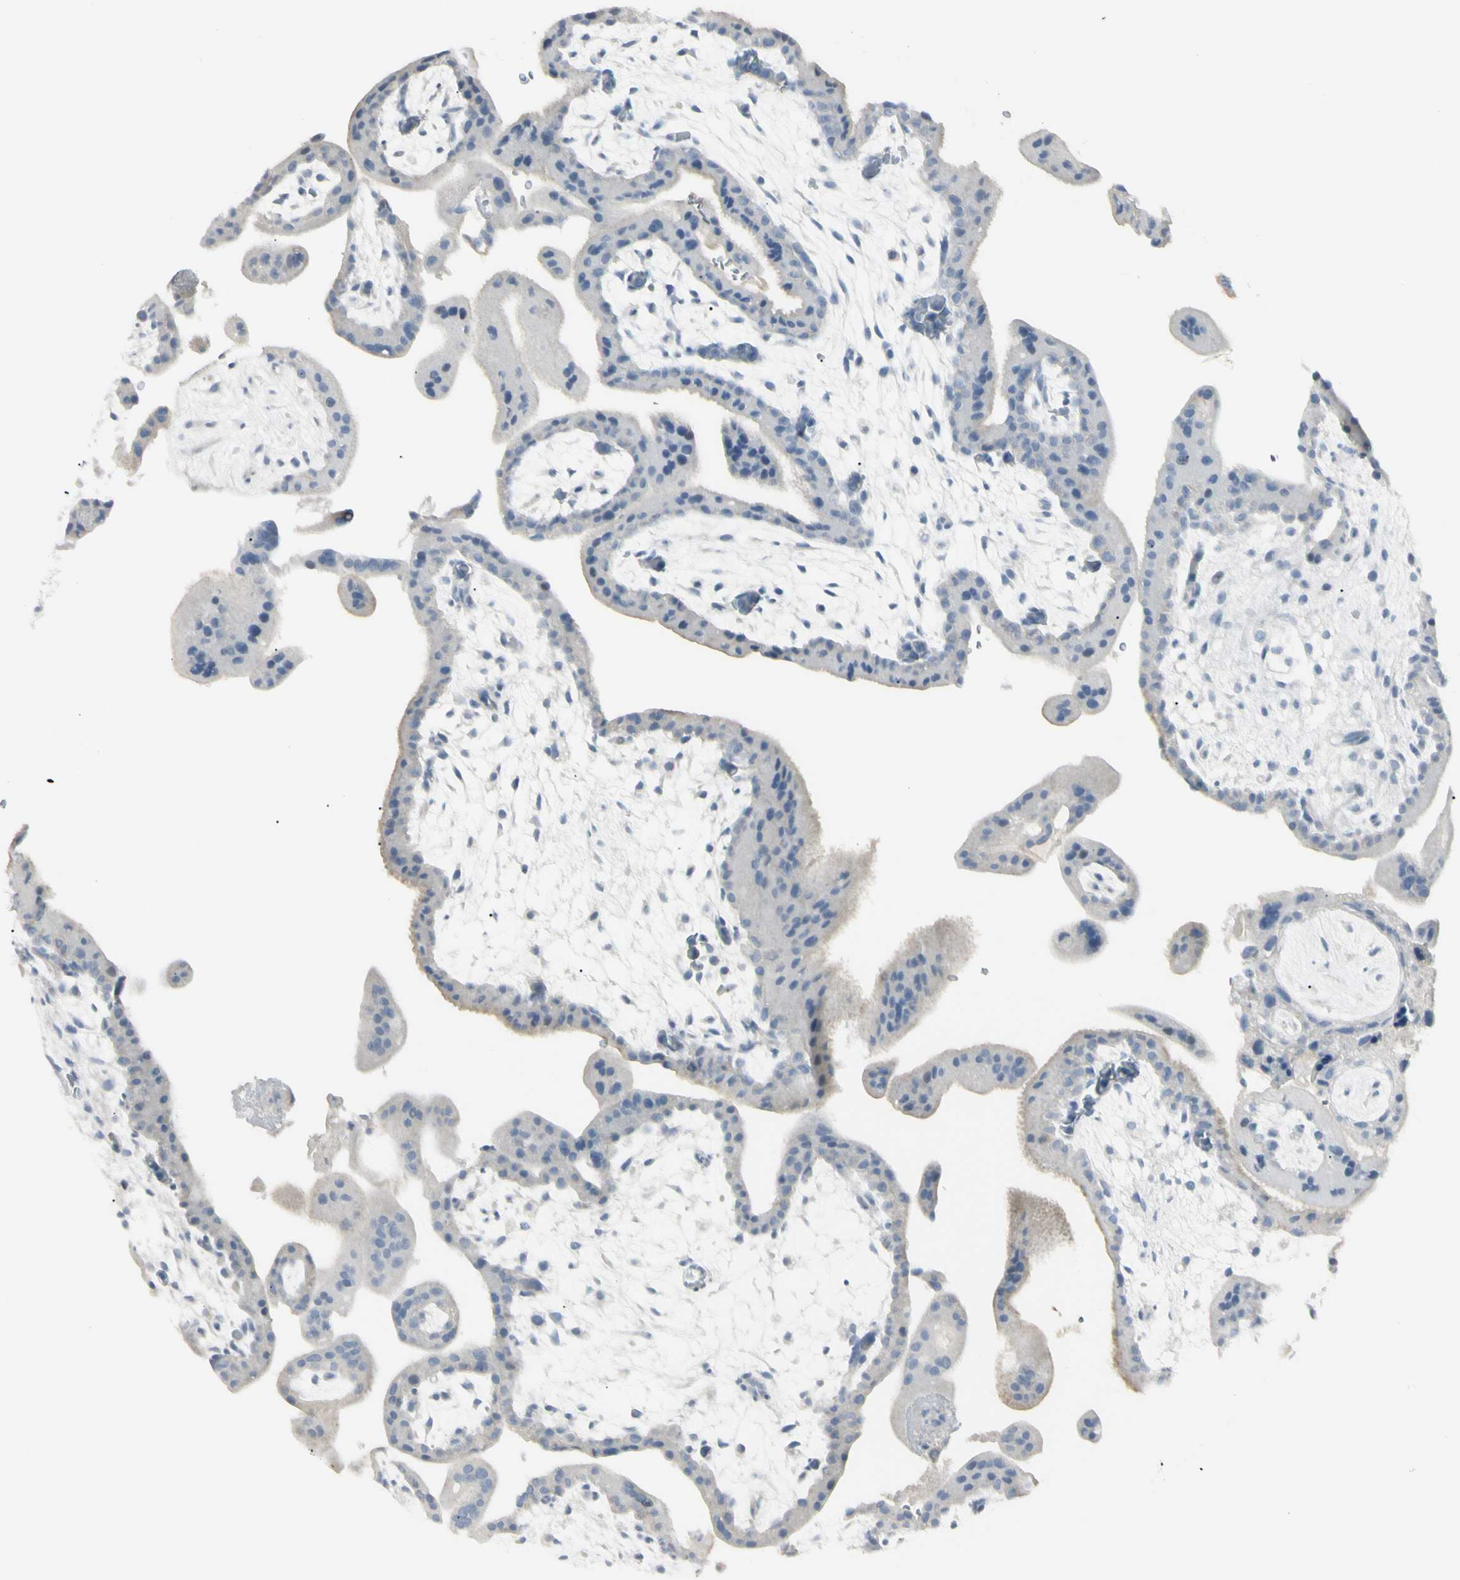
{"staining": {"intensity": "negative", "quantity": "none", "location": "none"}, "tissue": "placenta", "cell_type": "Trophoblastic cells", "image_type": "normal", "snomed": [{"axis": "morphology", "description": "Normal tissue, NOS"}, {"axis": "topography", "description": "Placenta"}], "caption": "IHC histopathology image of normal placenta stained for a protein (brown), which exhibits no positivity in trophoblastic cells.", "gene": "PIP", "patient": {"sex": "female", "age": 35}}